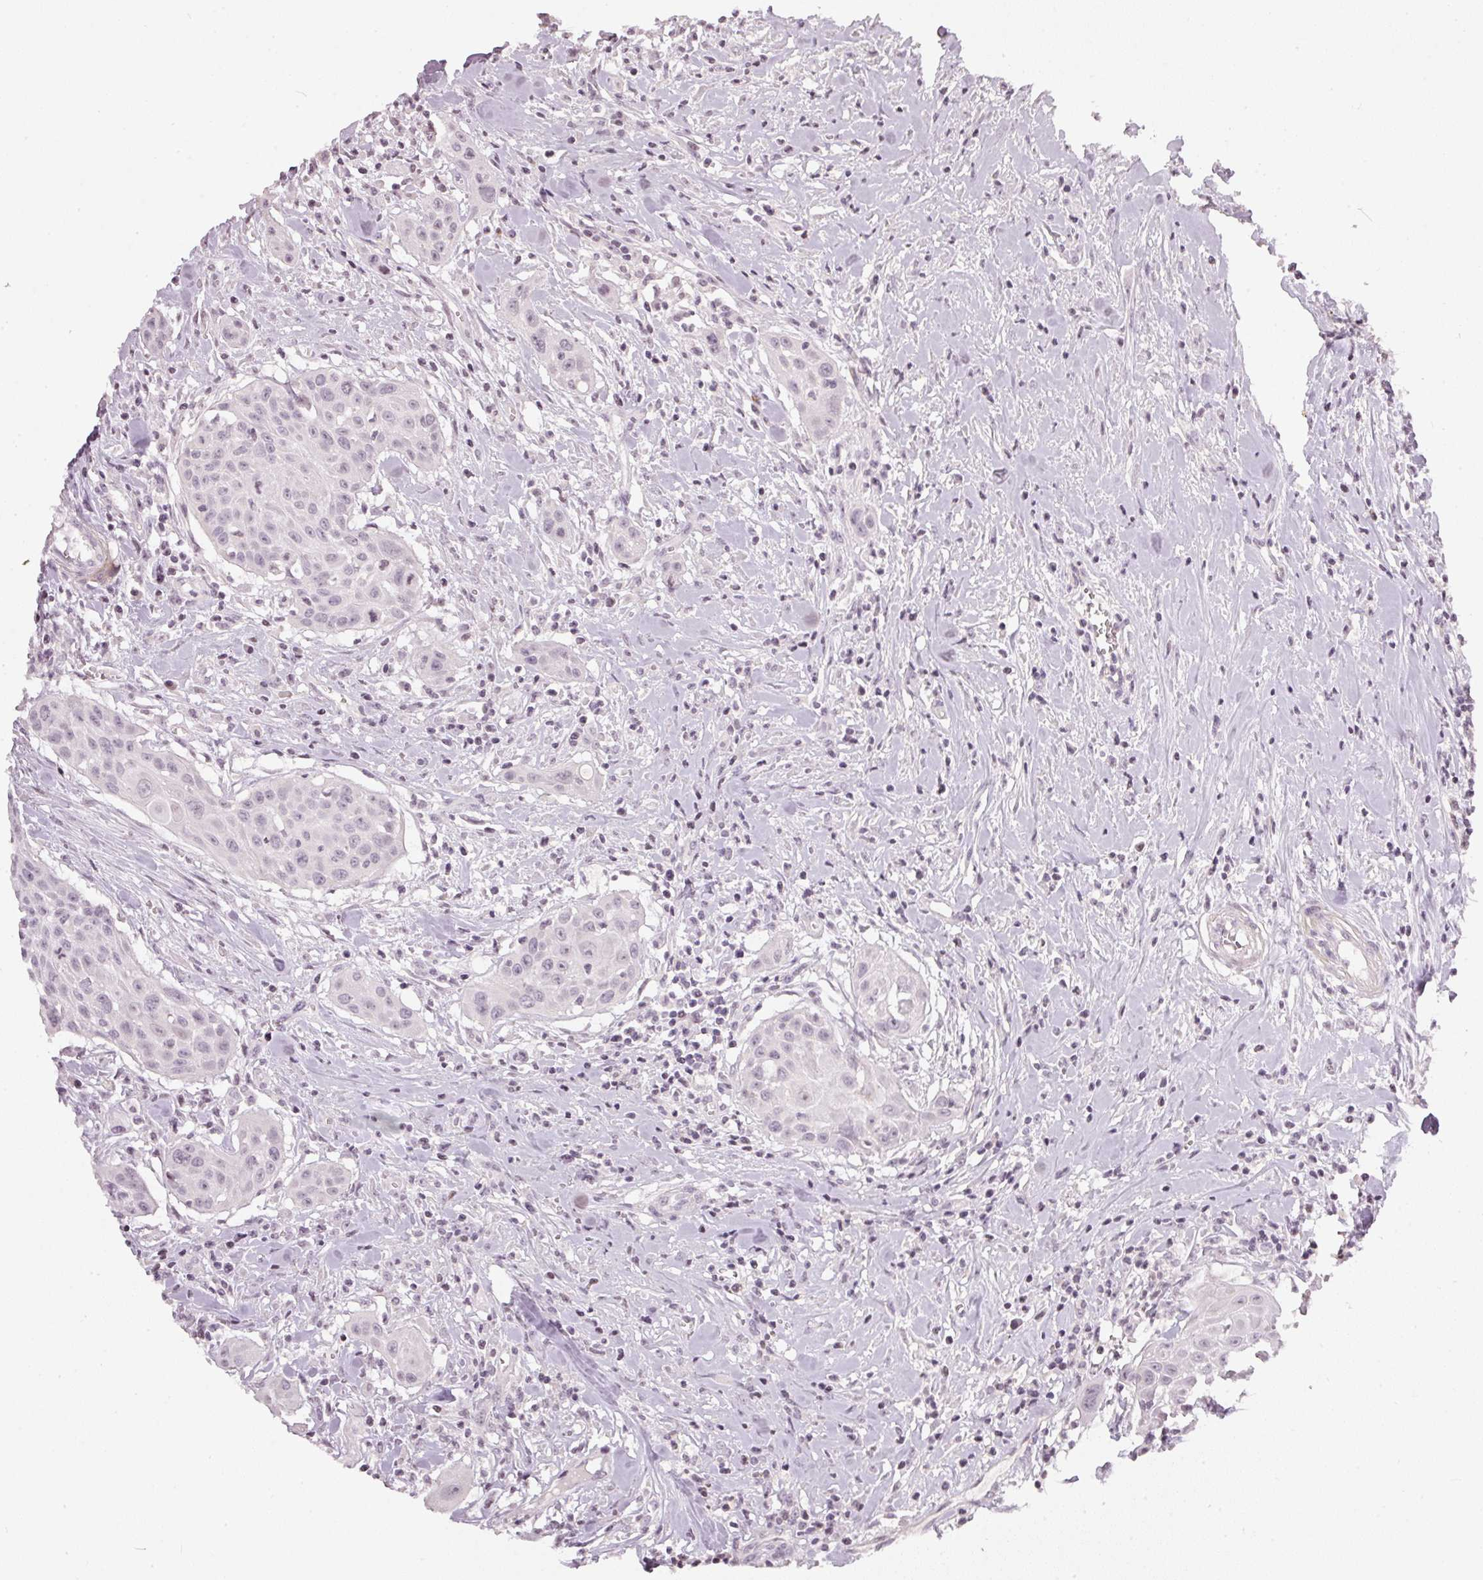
{"staining": {"intensity": "weak", "quantity": "25%-75%", "location": "nuclear"}, "tissue": "head and neck cancer", "cell_type": "Tumor cells", "image_type": "cancer", "snomed": [{"axis": "morphology", "description": "Squamous cell carcinoma, NOS"}, {"axis": "topography", "description": "Lymph node"}, {"axis": "topography", "description": "Salivary gland"}, {"axis": "topography", "description": "Head-Neck"}], "caption": "Protein staining of squamous cell carcinoma (head and neck) tissue displays weak nuclear positivity in approximately 25%-75% of tumor cells.", "gene": "NRDE2", "patient": {"sex": "female", "age": 74}}